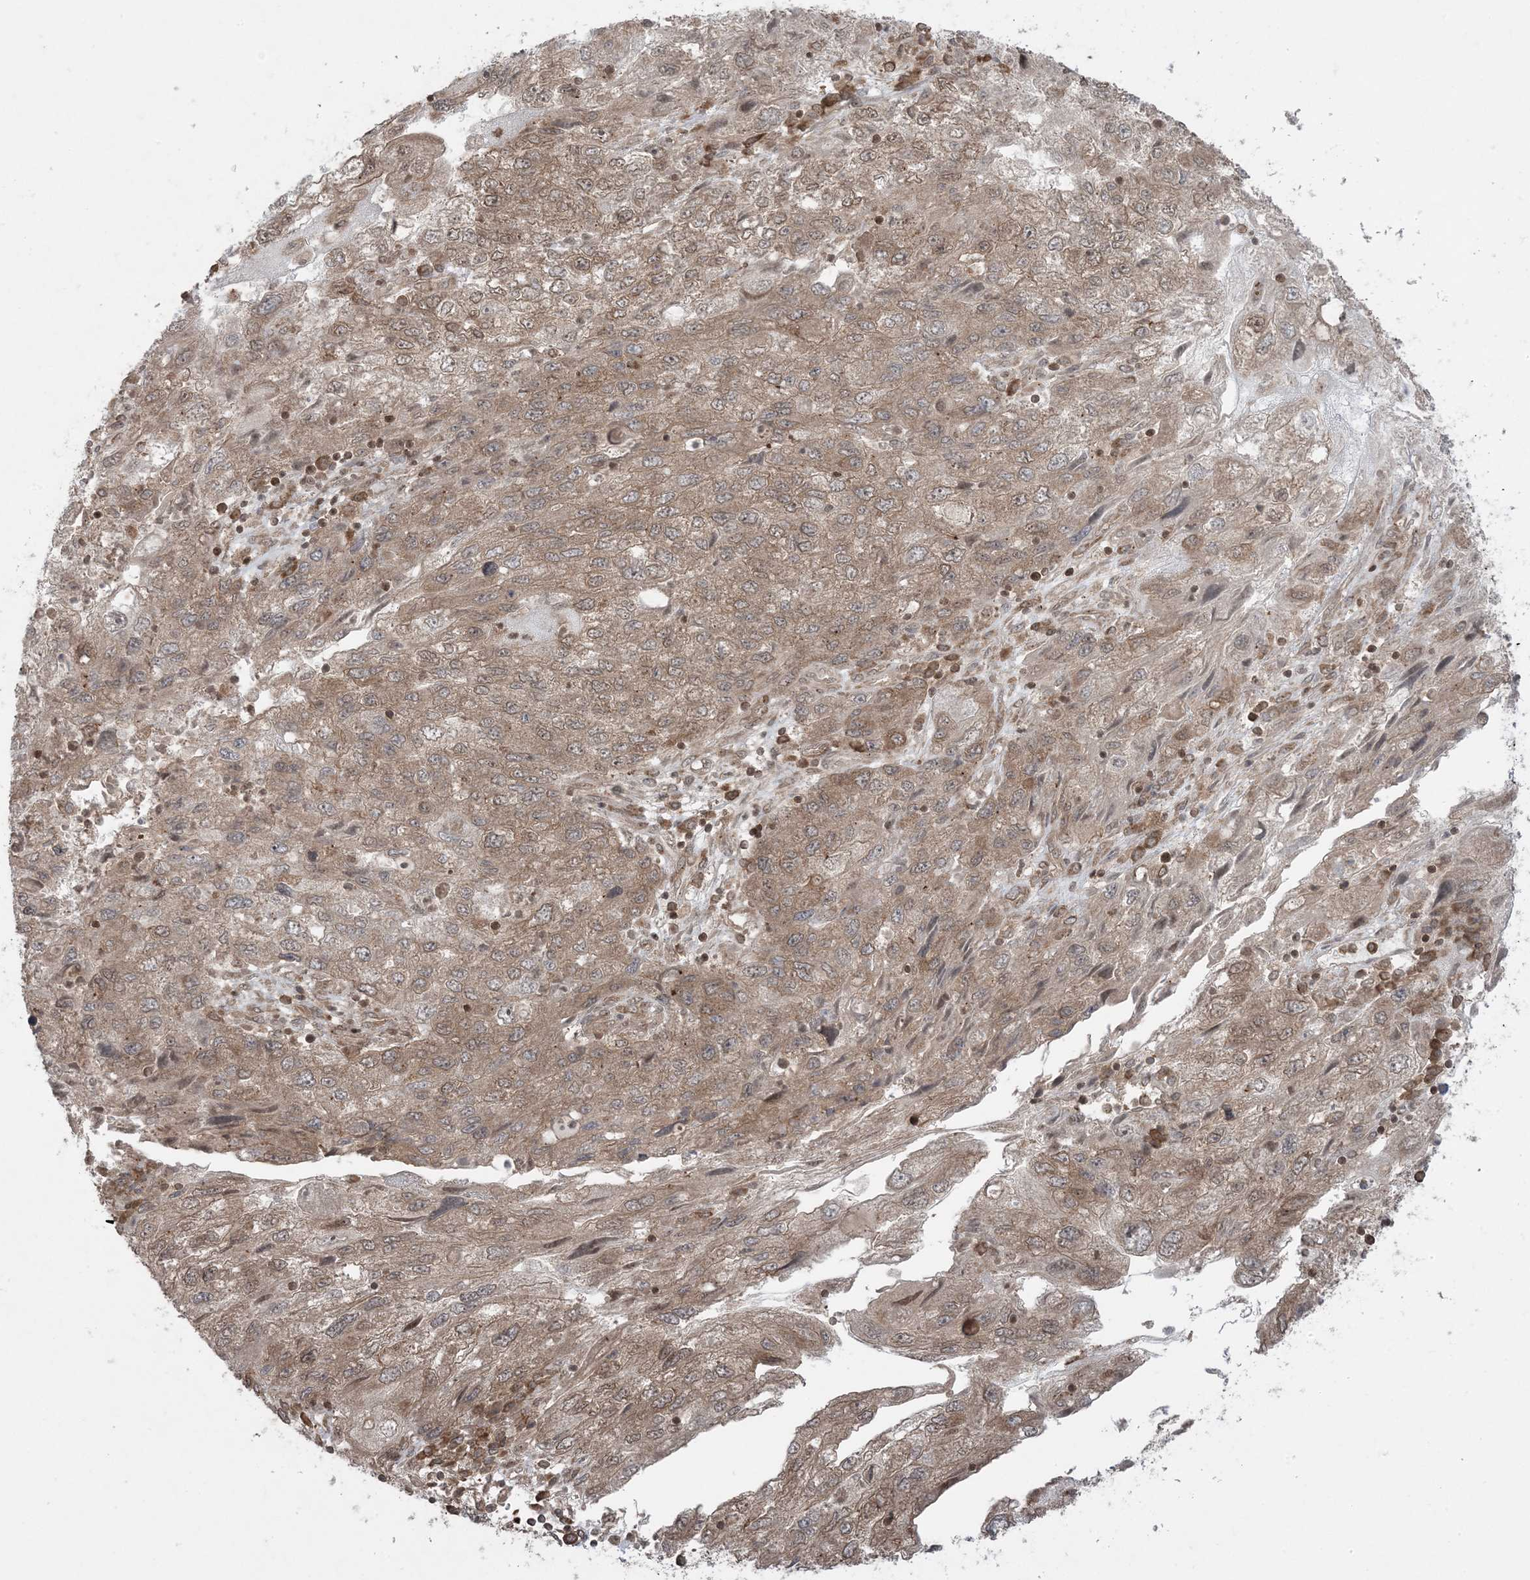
{"staining": {"intensity": "moderate", "quantity": ">75%", "location": "cytoplasmic/membranous"}, "tissue": "endometrial cancer", "cell_type": "Tumor cells", "image_type": "cancer", "snomed": [{"axis": "morphology", "description": "Adenocarcinoma, NOS"}, {"axis": "topography", "description": "Endometrium"}], "caption": "A high-resolution image shows immunohistochemistry staining of adenocarcinoma (endometrial), which reveals moderate cytoplasmic/membranous expression in about >75% of tumor cells.", "gene": "DDX19B", "patient": {"sex": "female", "age": 49}}